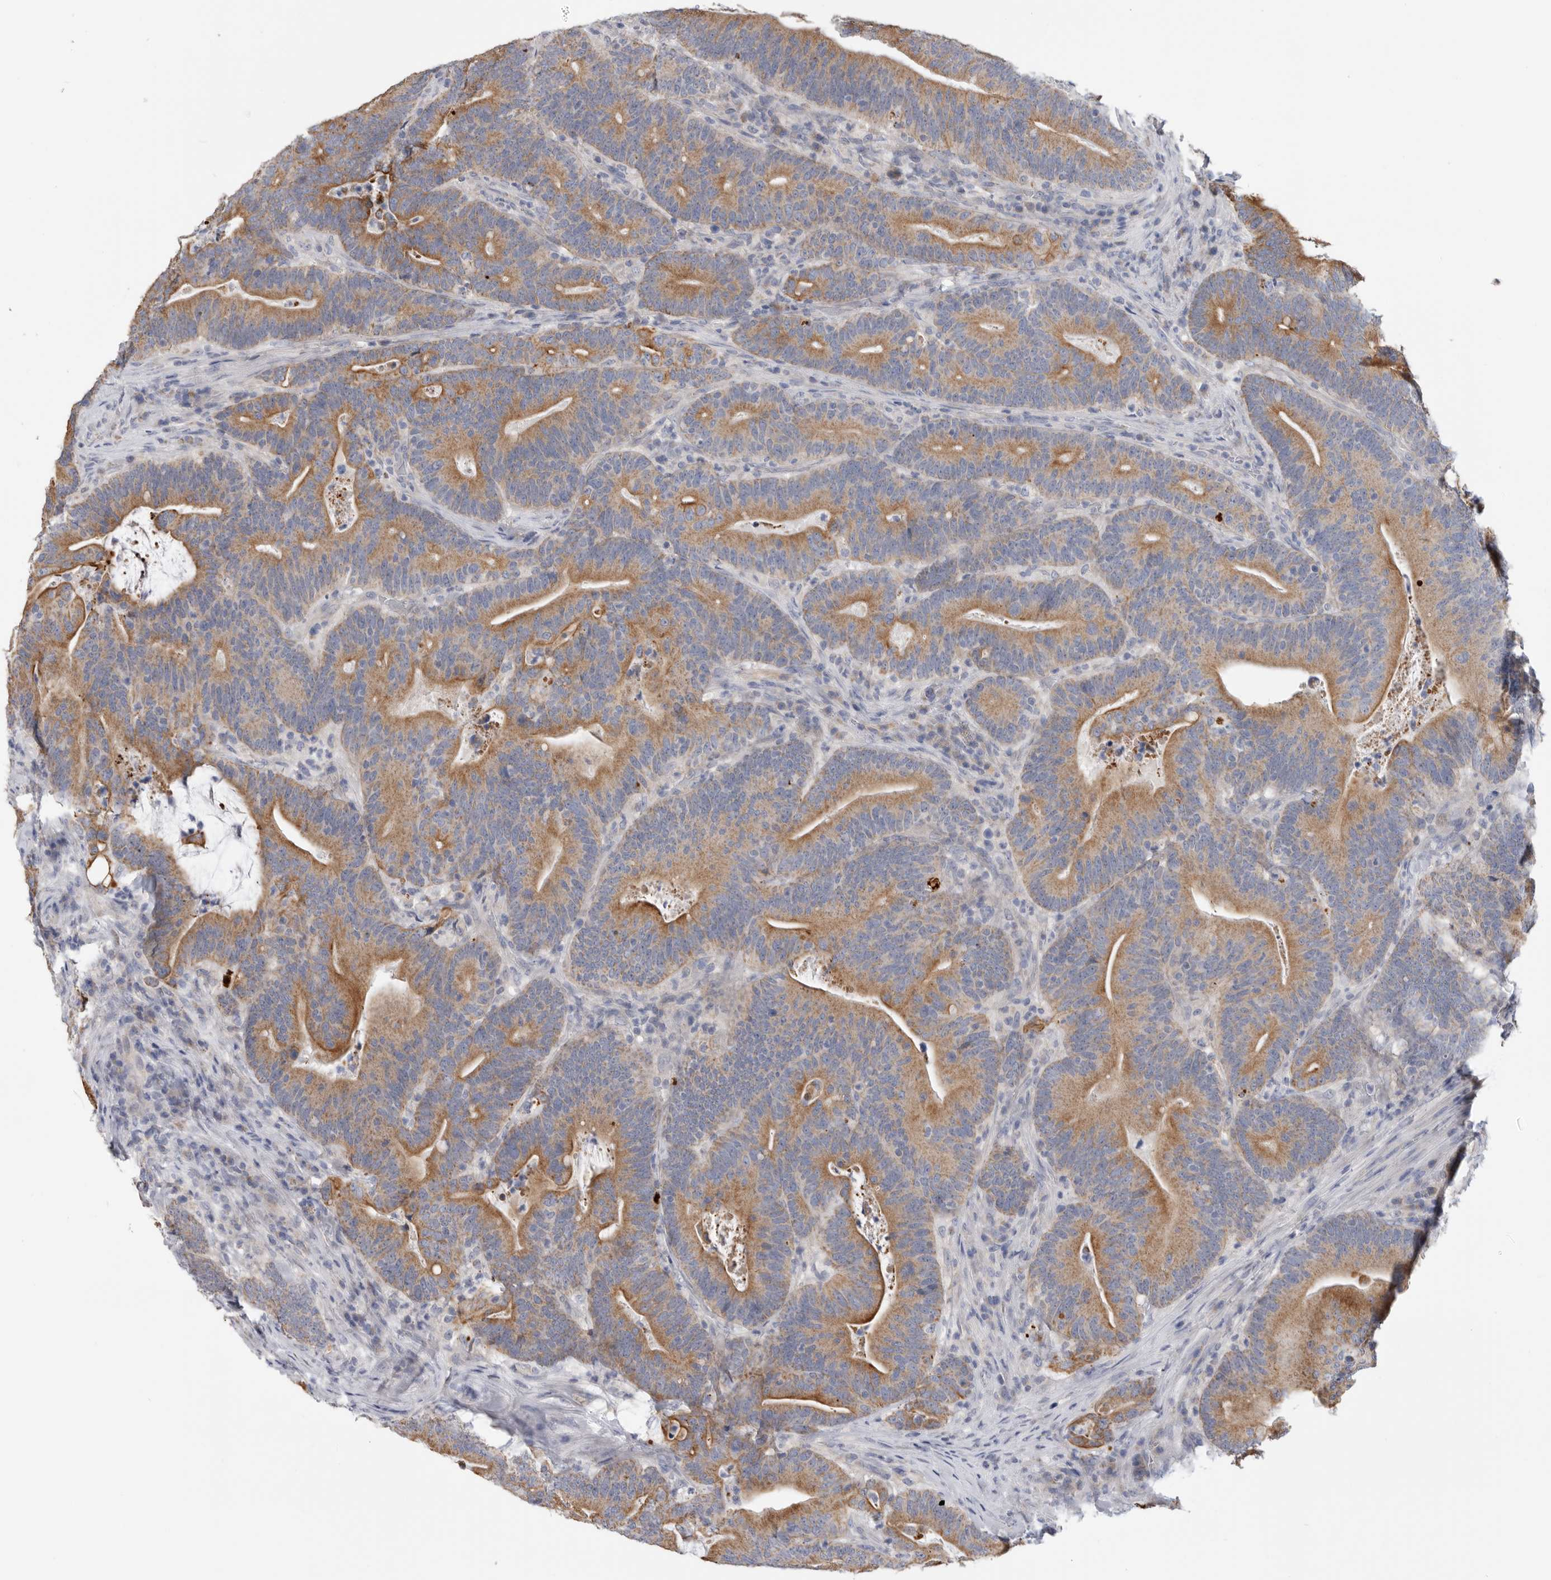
{"staining": {"intensity": "moderate", "quantity": ">75%", "location": "cytoplasmic/membranous"}, "tissue": "colorectal cancer", "cell_type": "Tumor cells", "image_type": "cancer", "snomed": [{"axis": "morphology", "description": "Adenocarcinoma, NOS"}, {"axis": "topography", "description": "Colon"}], "caption": "Brown immunohistochemical staining in human adenocarcinoma (colorectal) exhibits moderate cytoplasmic/membranous staining in about >75% of tumor cells. (Stains: DAB in brown, nuclei in blue, Microscopy: brightfield microscopy at high magnification).", "gene": "MTFR1L", "patient": {"sex": "female", "age": 66}}